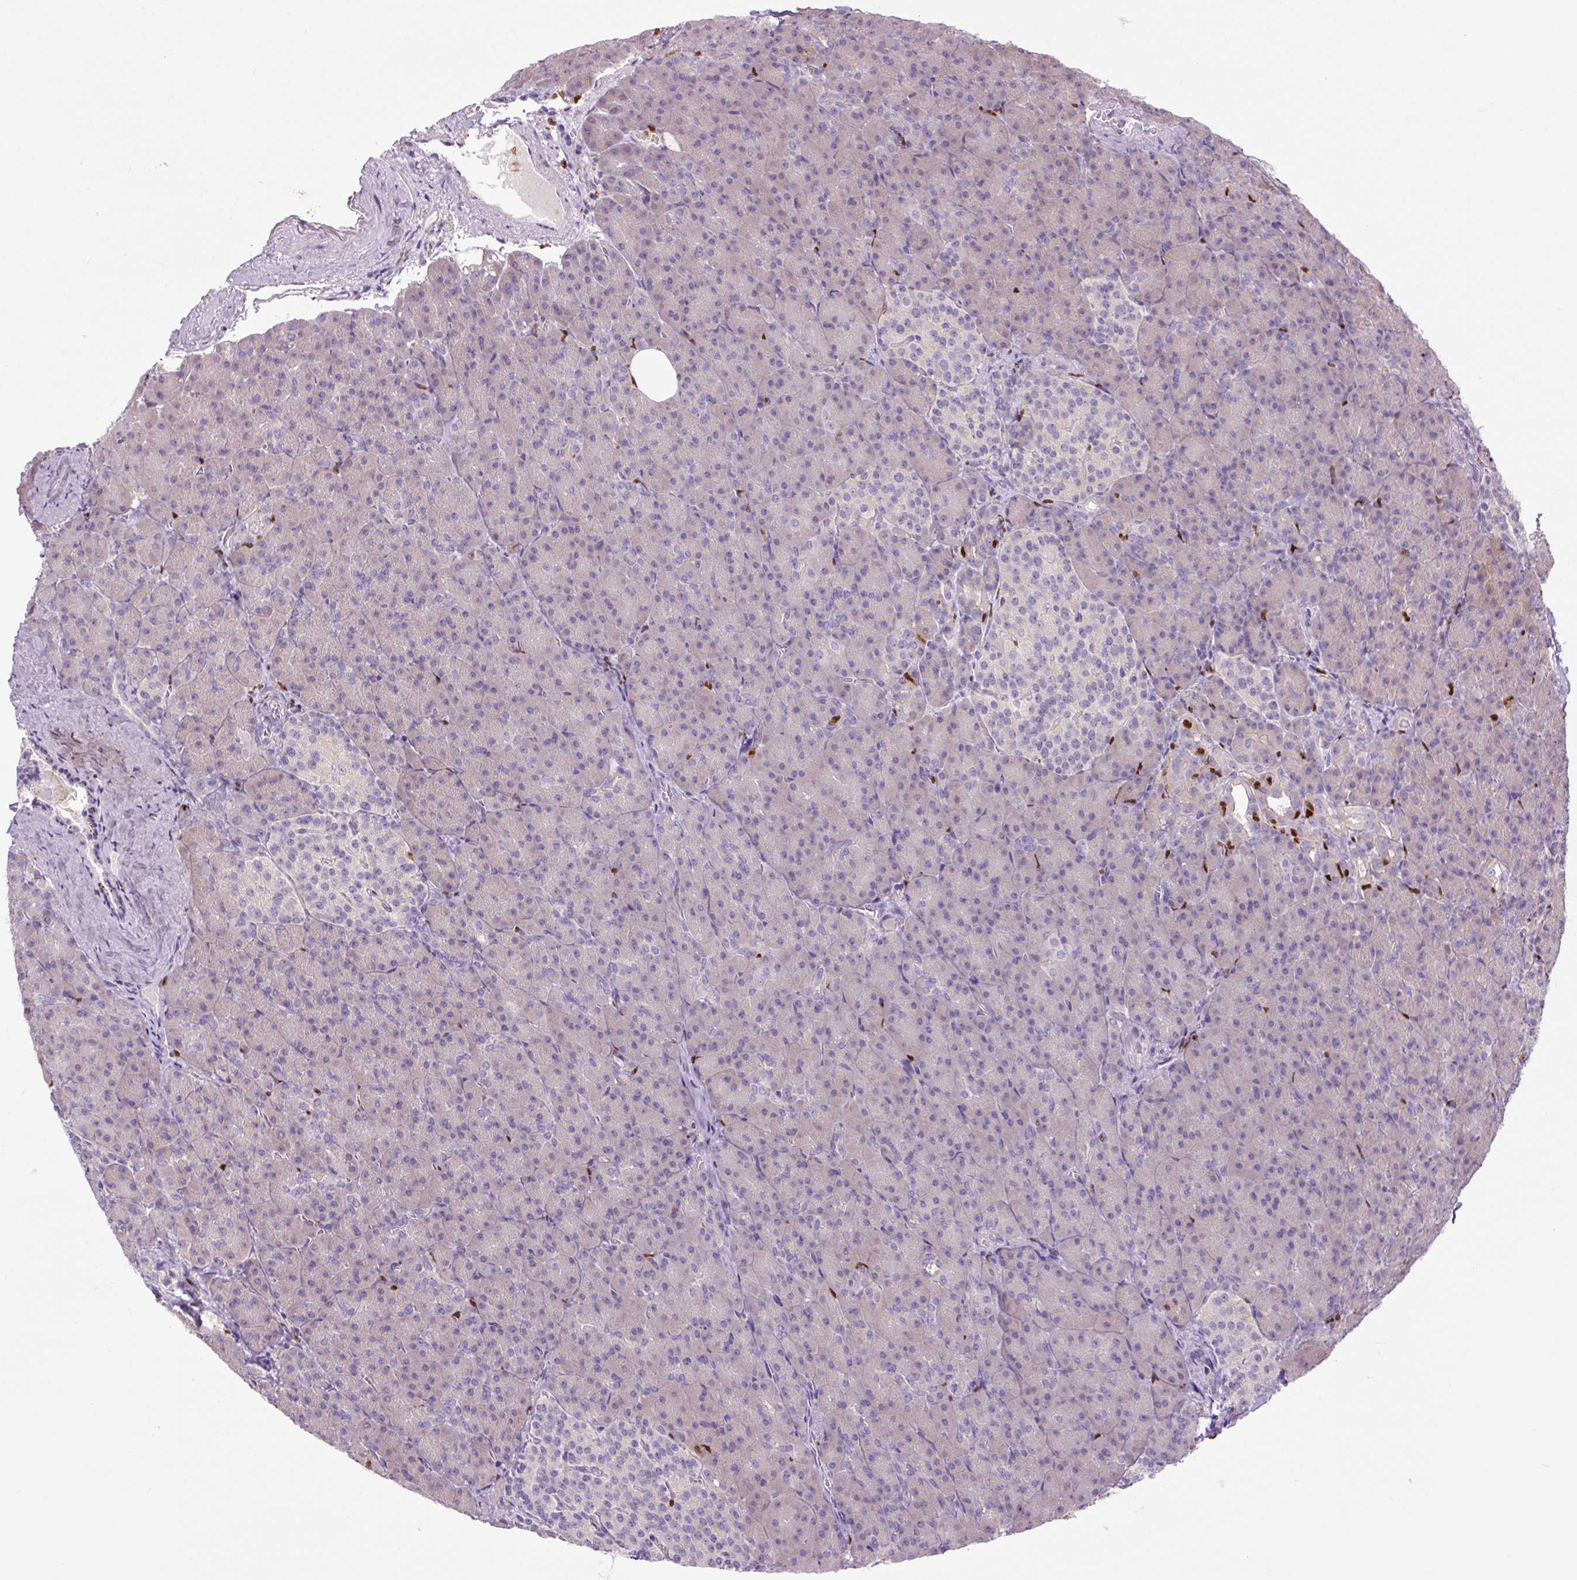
{"staining": {"intensity": "negative", "quantity": "none", "location": "none"}, "tissue": "pancreas", "cell_type": "Exocrine glandular cells", "image_type": "normal", "snomed": [{"axis": "morphology", "description": "Normal tissue, NOS"}, {"axis": "topography", "description": "Pancreas"}], "caption": "Normal pancreas was stained to show a protein in brown. There is no significant expression in exocrine glandular cells. (DAB immunohistochemistry with hematoxylin counter stain).", "gene": "SPI1", "patient": {"sex": "female", "age": 74}}